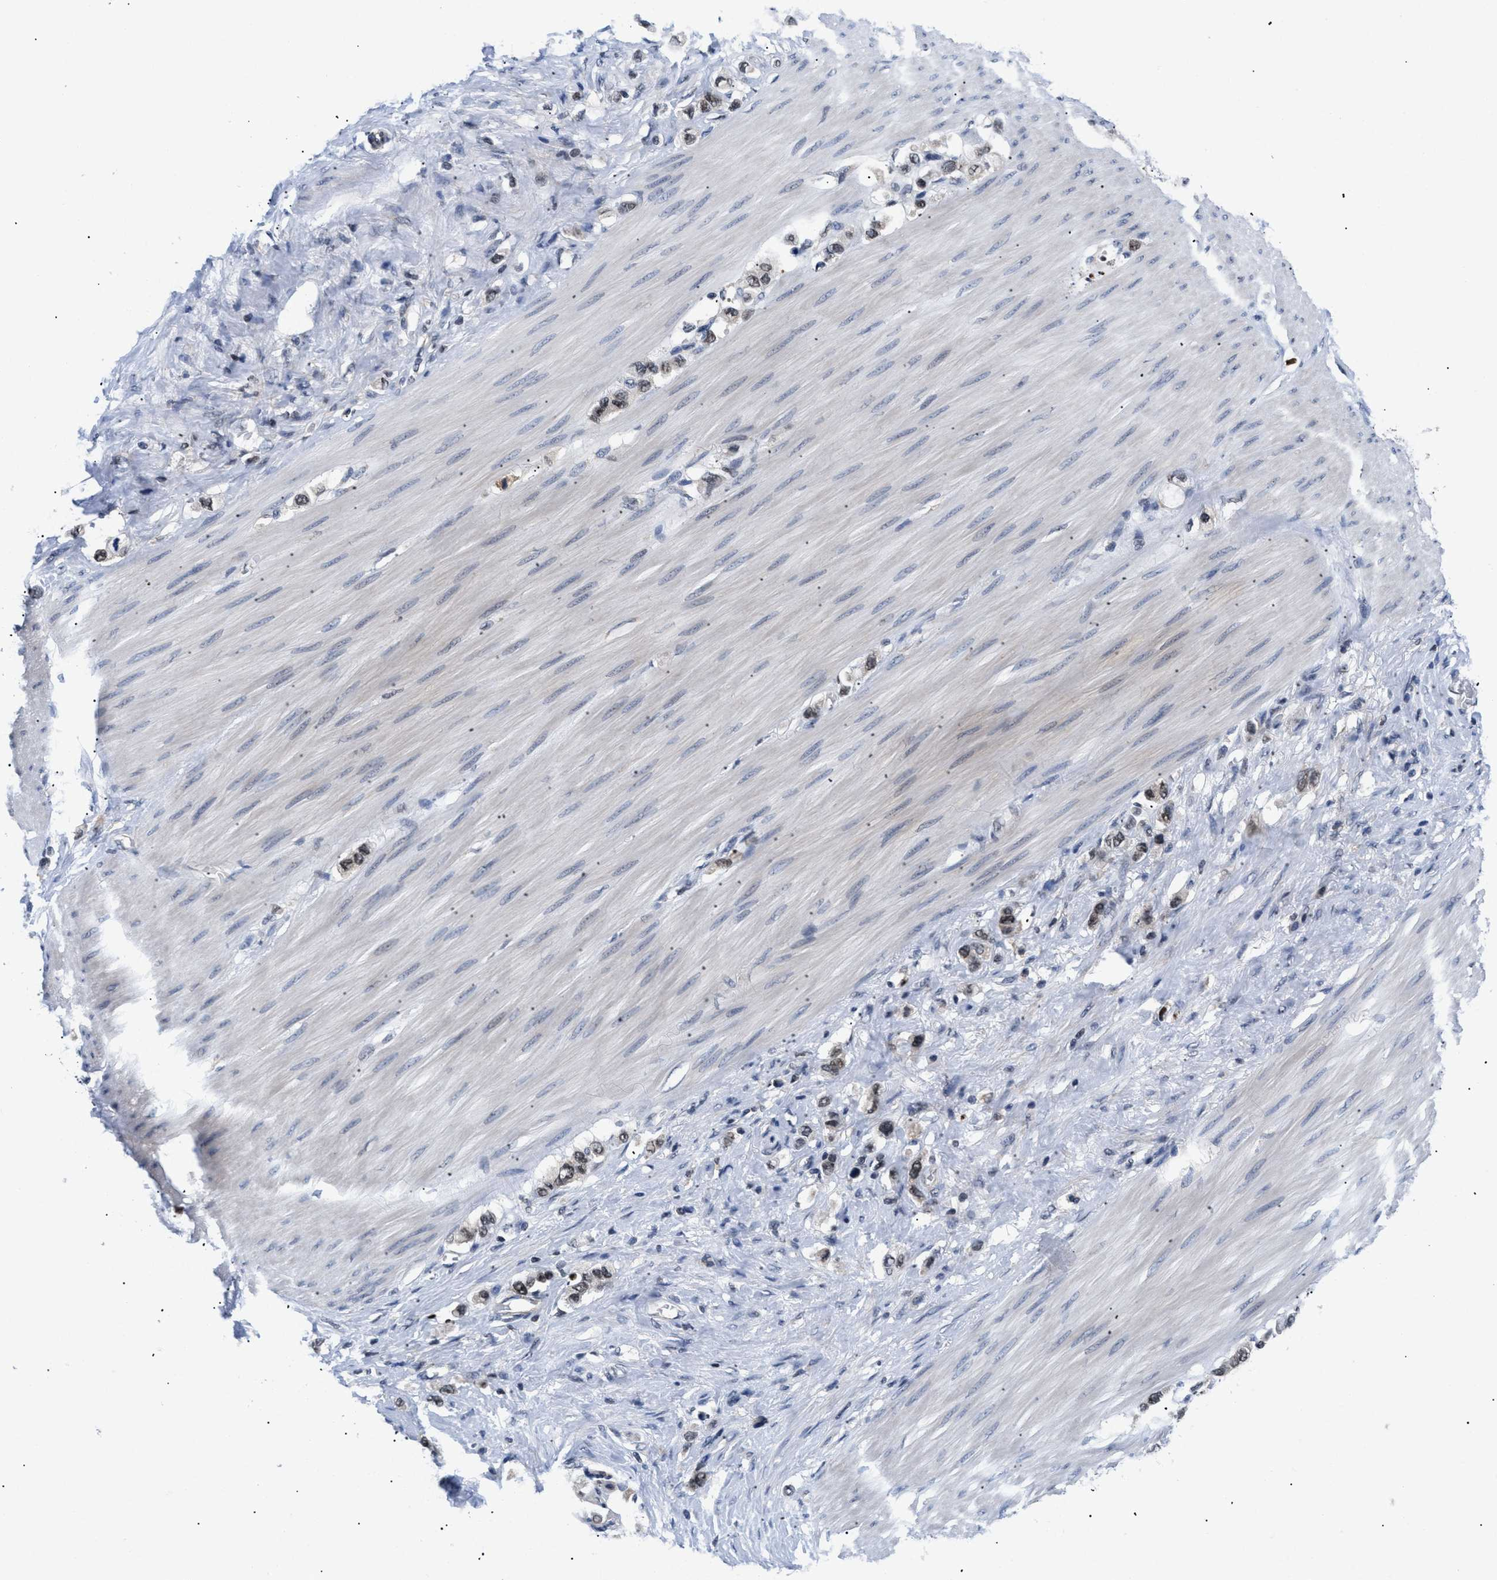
{"staining": {"intensity": "weak", "quantity": "25%-75%", "location": "nuclear"}, "tissue": "stomach cancer", "cell_type": "Tumor cells", "image_type": "cancer", "snomed": [{"axis": "morphology", "description": "Adenocarcinoma, NOS"}, {"axis": "topography", "description": "Stomach"}], "caption": "Human adenocarcinoma (stomach) stained with a brown dye displays weak nuclear positive expression in about 25%-75% of tumor cells.", "gene": "PITHD1", "patient": {"sex": "female", "age": 65}}